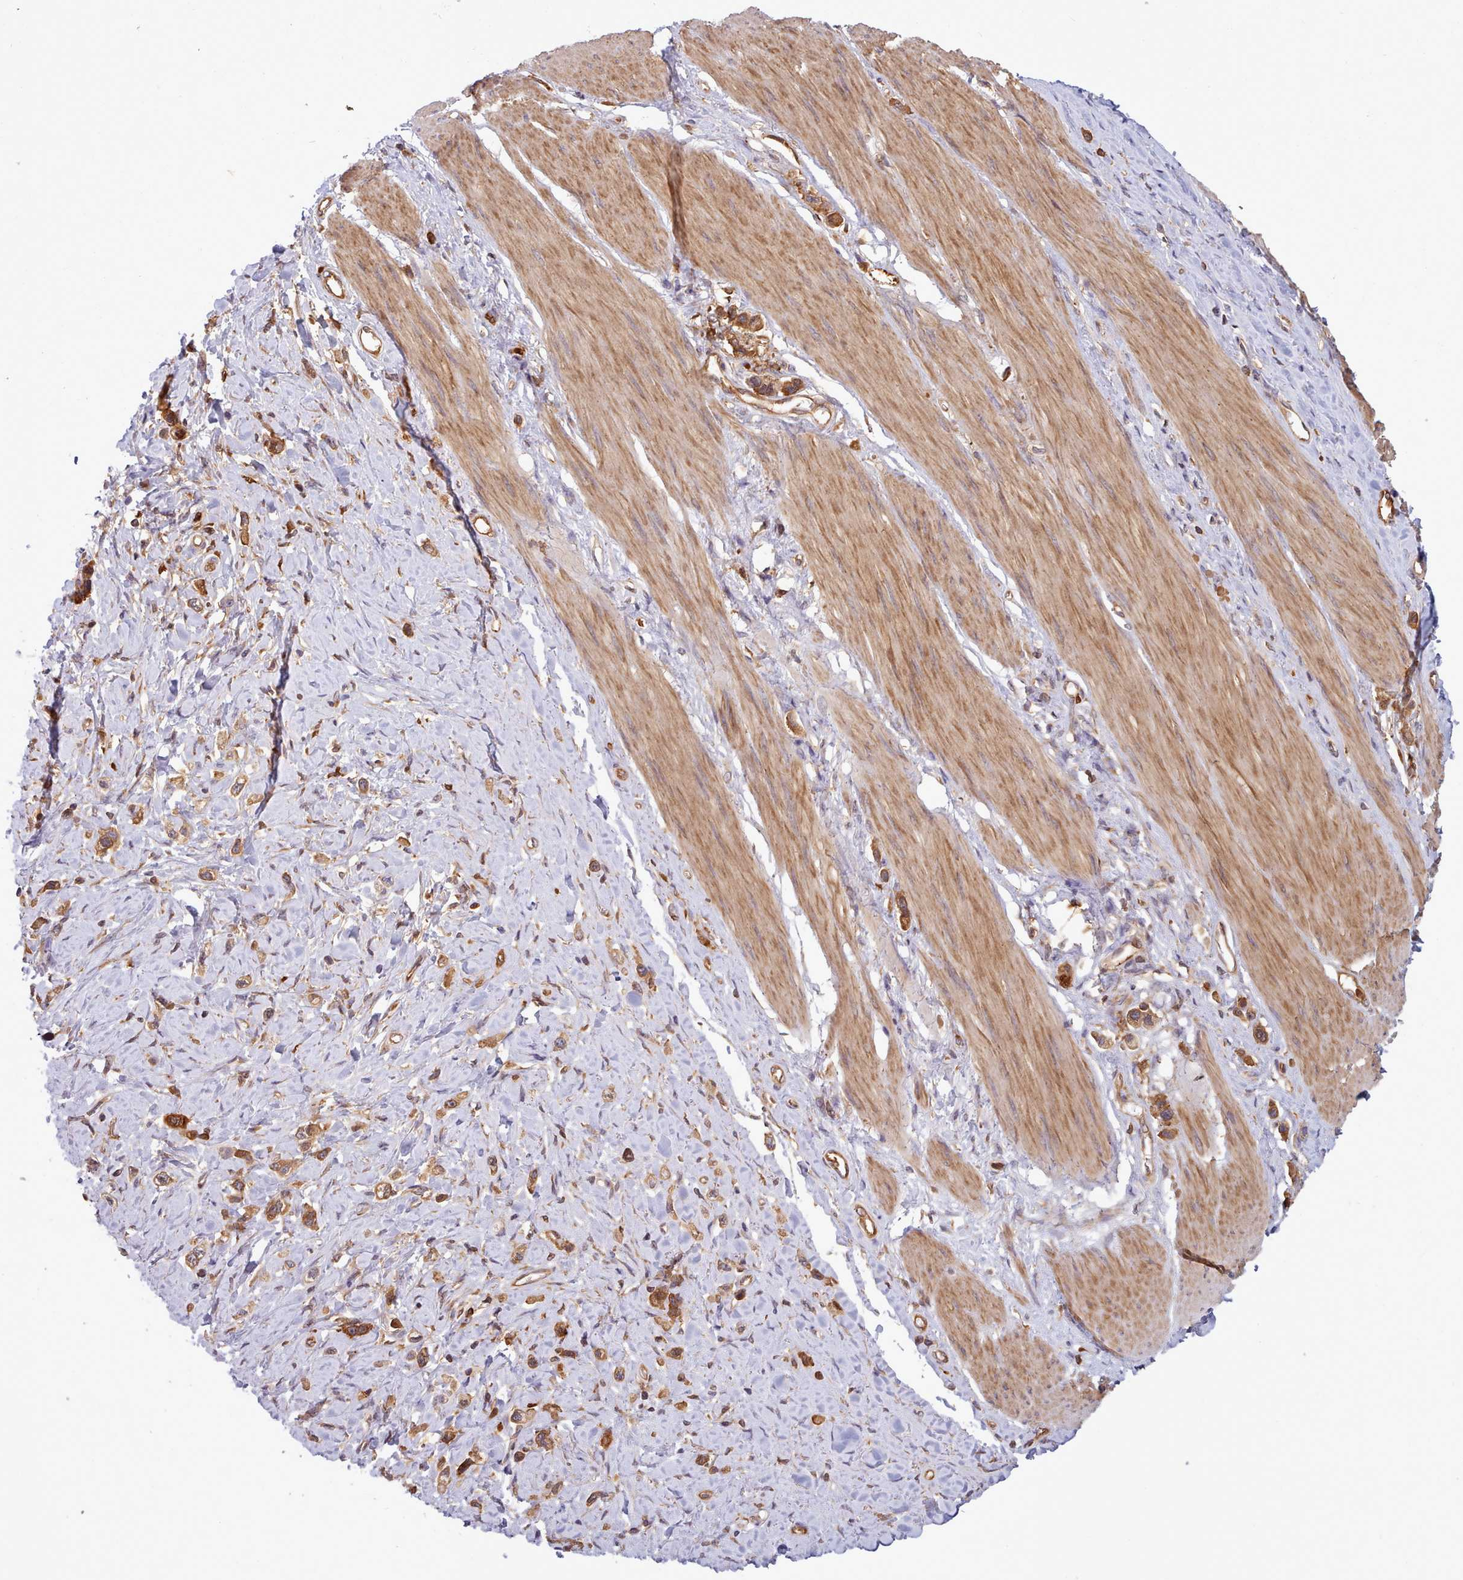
{"staining": {"intensity": "strong", "quantity": ">75%", "location": "cytoplasmic/membranous"}, "tissue": "stomach cancer", "cell_type": "Tumor cells", "image_type": "cancer", "snomed": [{"axis": "morphology", "description": "Adenocarcinoma, NOS"}, {"axis": "topography", "description": "Stomach"}], "caption": "Protein staining by immunohistochemistry demonstrates strong cytoplasmic/membranous expression in about >75% of tumor cells in adenocarcinoma (stomach). (Brightfield microscopy of DAB IHC at high magnification).", "gene": "SLC4A9", "patient": {"sex": "female", "age": 65}}